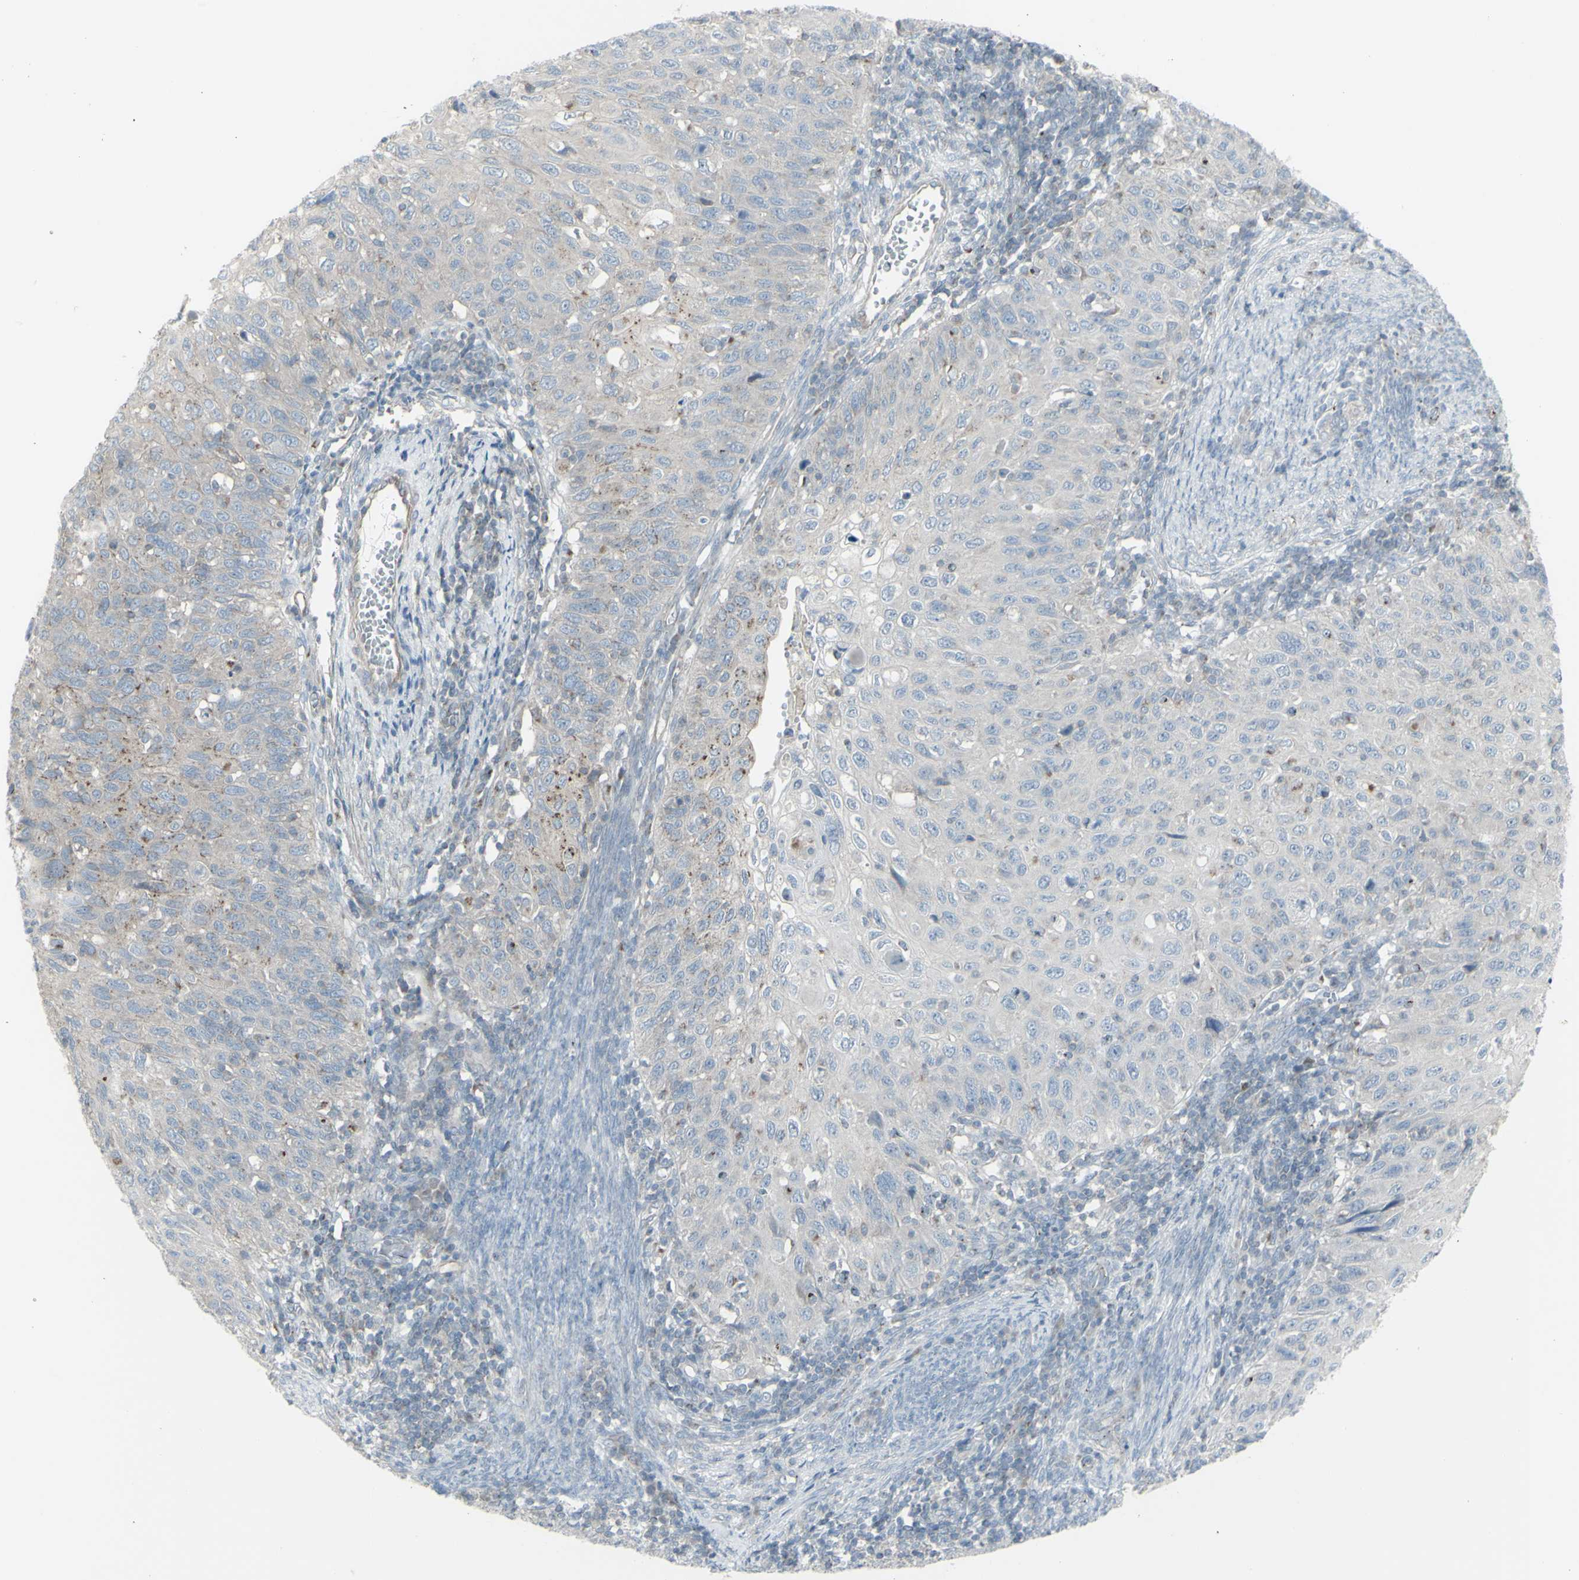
{"staining": {"intensity": "moderate", "quantity": "<25%", "location": "cytoplasmic/membranous"}, "tissue": "cervical cancer", "cell_type": "Tumor cells", "image_type": "cancer", "snomed": [{"axis": "morphology", "description": "Squamous cell carcinoma, NOS"}, {"axis": "topography", "description": "Cervix"}], "caption": "Protein staining of cervical cancer tissue demonstrates moderate cytoplasmic/membranous positivity in approximately <25% of tumor cells. The staining is performed using DAB (3,3'-diaminobenzidine) brown chromogen to label protein expression. The nuclei are counter-stained blue using hematoxylin.", "gene": "GALNT6", "patient": {"sex": "female", "age": 70}}